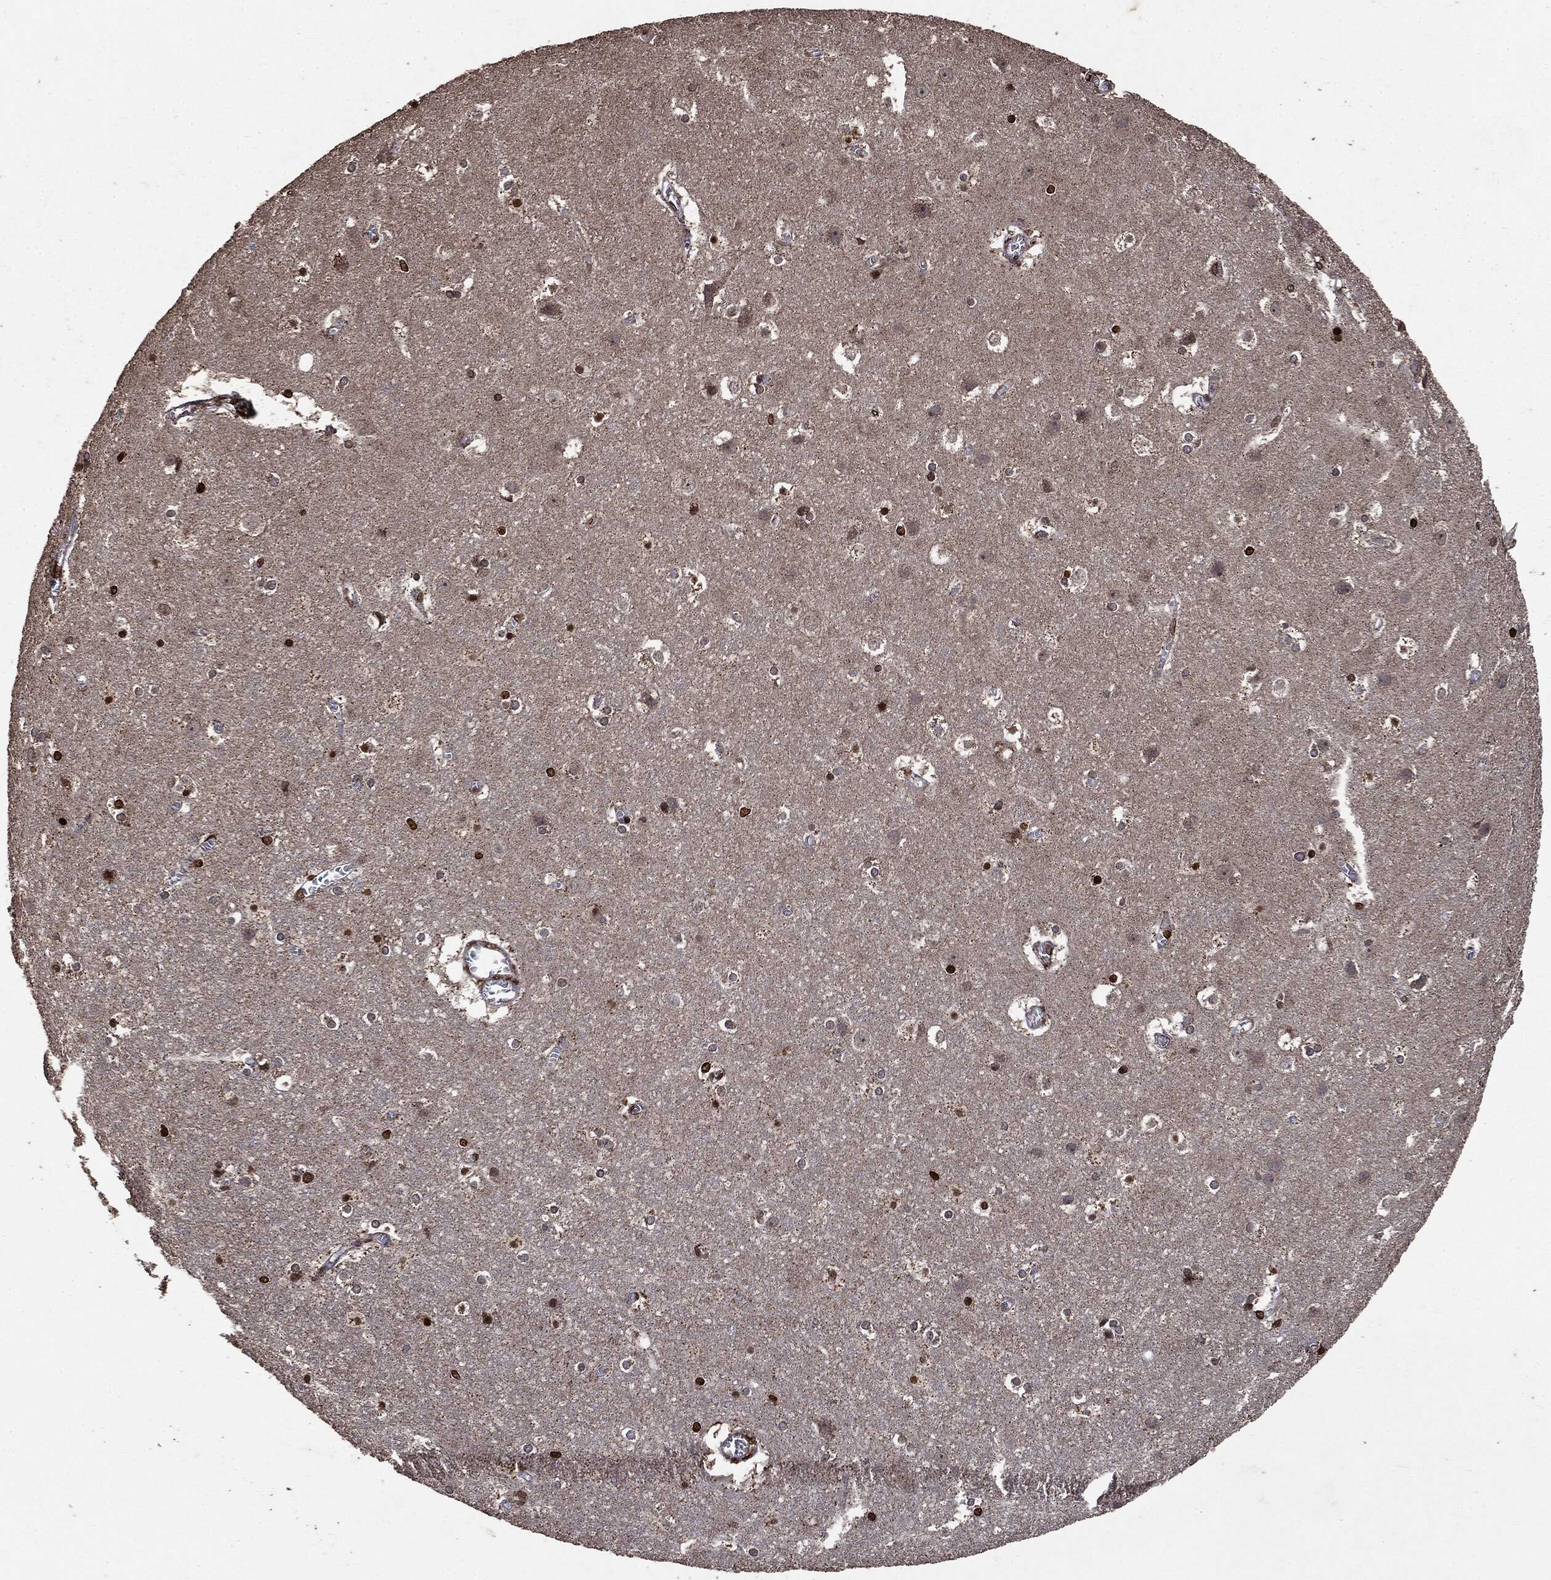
{"staining": {"intensity": "strong", "quantity": ">75%", "location": "nuclear"}, "tissue": "cerebral cortex", "cell_type": "Endothelial cells", "image_type": "normal", "snomed": [{"axis": "morphology", "description": "Normal tissue, NOS"}, {"axis": "topography", "description": "Cerebral cortex"}], "caption": "Cerebral cortex stained for a protein demonstrates strong nuclear positivity in endothelial cells. (Stains: DAB (3,3'-diaminobenzidine) in brown, nuclei in blue, Microscopy: brightfield microscopy at high magnification).", "gene": "PPP6R2", "patient": {"sex": "male", "age": 59}}